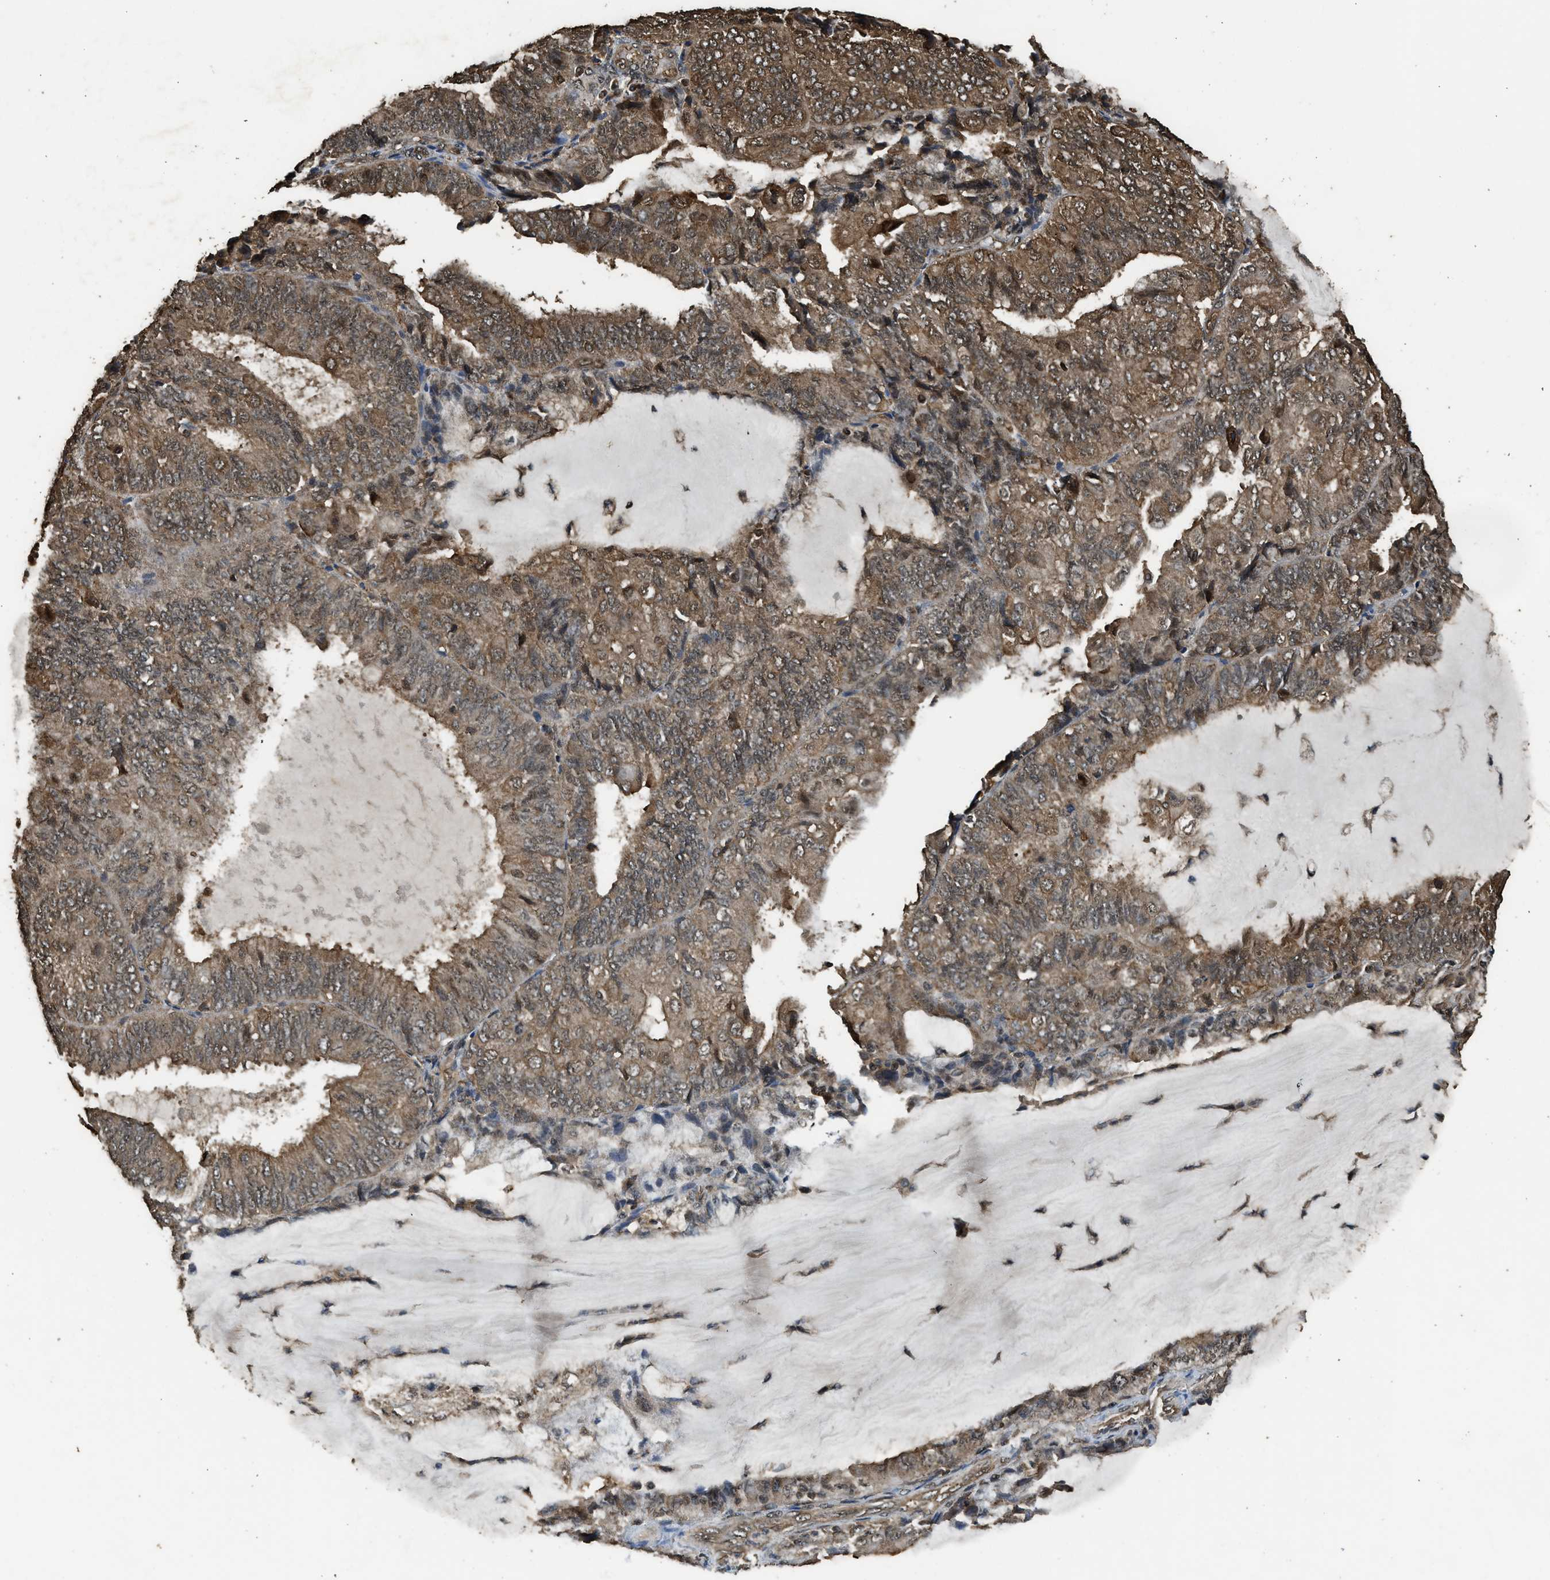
{"staining": {"intensity": "moderate", "quantity": ">75%", "location": "cytoplasmic/membranous"}, "tissue": "endometrial cancer", "cell_type": "Tumor cells", "image_type": "cancer", "snomed": [{"axis": "morphology", "description": "Adenocarcinoma, NOS"}, {"axis": "topography", "description": "Endometrium"}], "caption": "Immunohistochemical staining of human endometrial cancer demonstrates medium levels of moderate cytoplasmic/membranous staining in about >75% of tumor cells.", "gene": "MYBL2", "patient": {"sex": "female", "age": 81}}